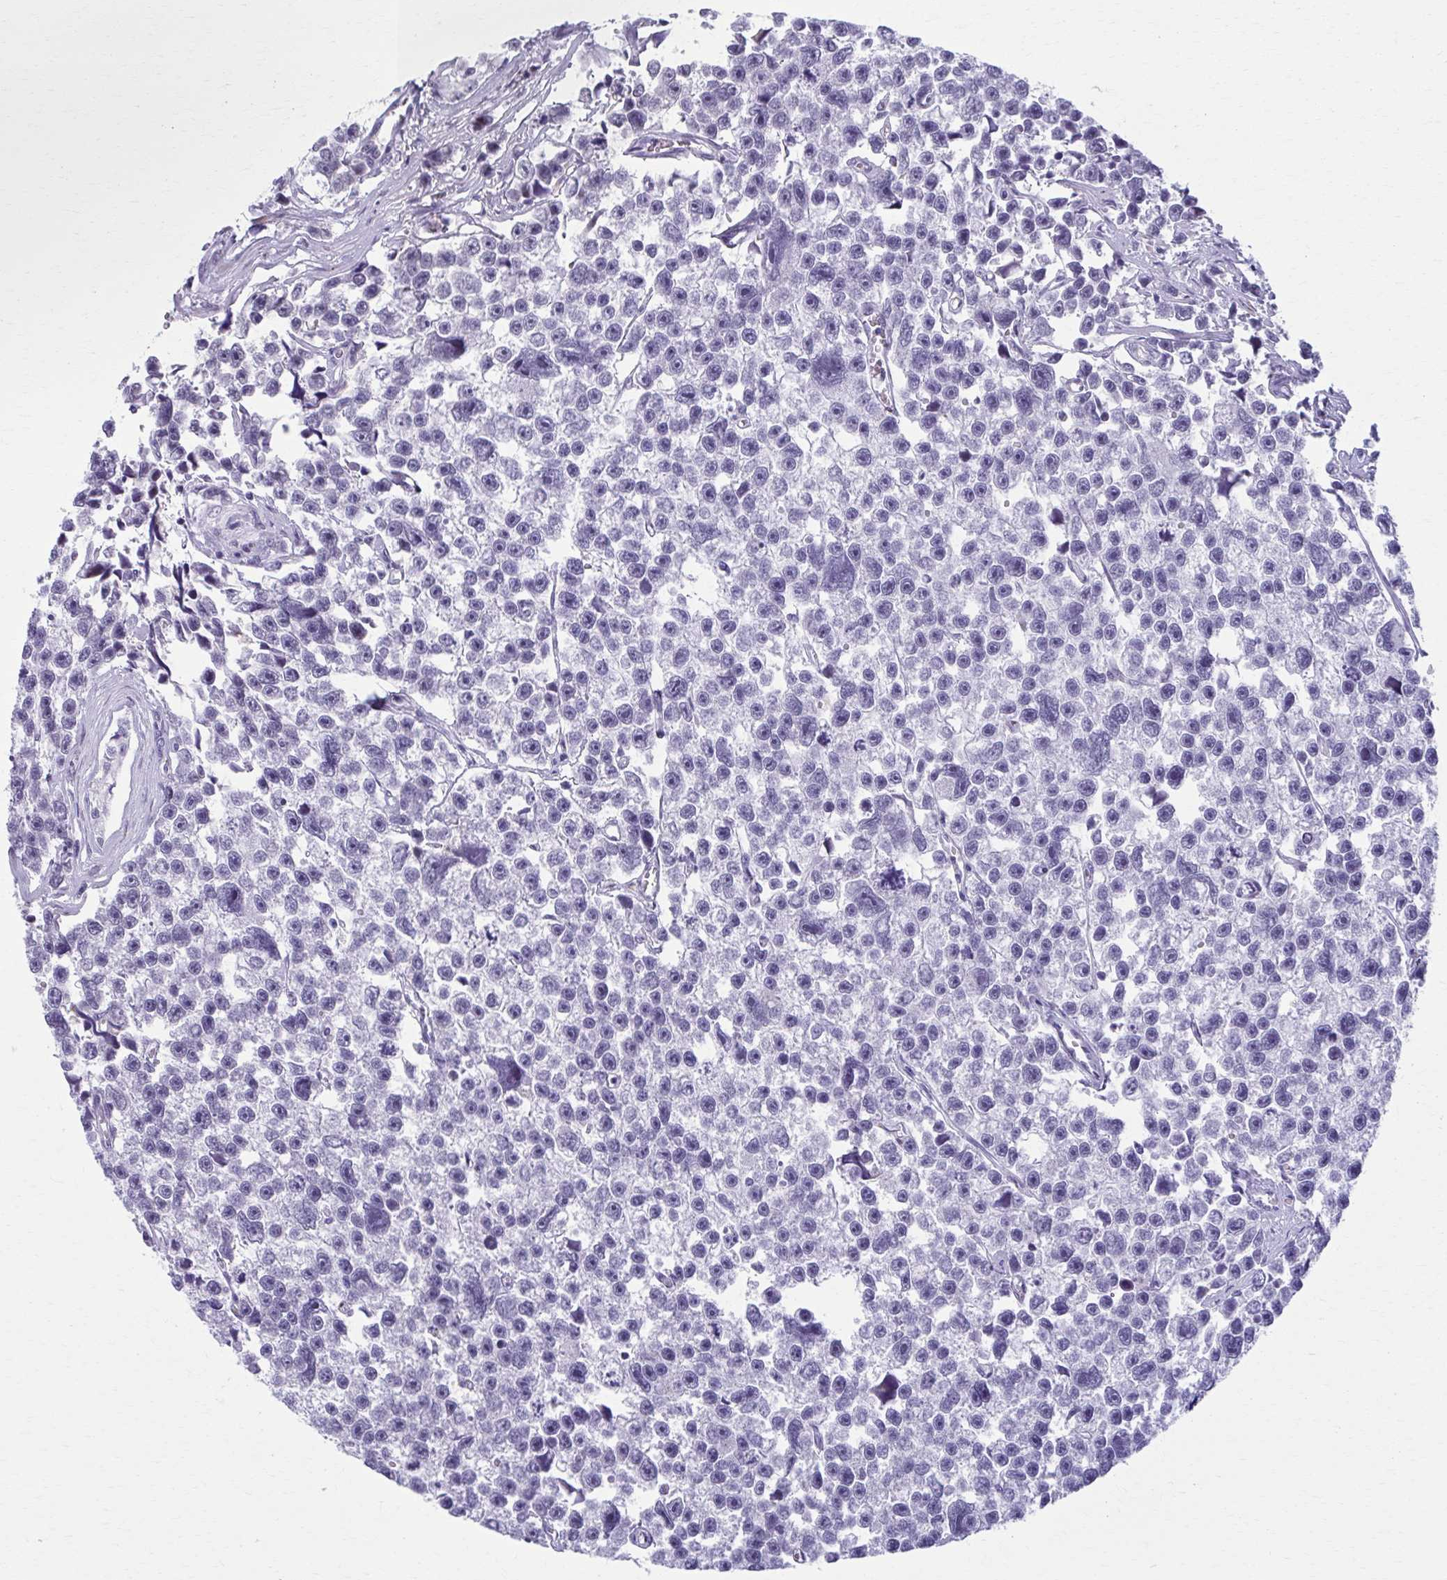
{"staining": {"intensity": "negative", "quantity": "none", "location": "none"}, "tissue": "testis cancer", "cell_type": "Tumor cells", "image_type": "cancer", "snomed": [{"axis": "morphology", "description": "Seminoma, NOS"}, {"axis": "topography", "description": "Testis"}], "caption": "Human testis seminoma stained for a protein using immunohistochemistry (IHC) shows no positivity in tumor cells.", "gene": "ZNF682", "patient": {"sex": "male", "age": 26}}